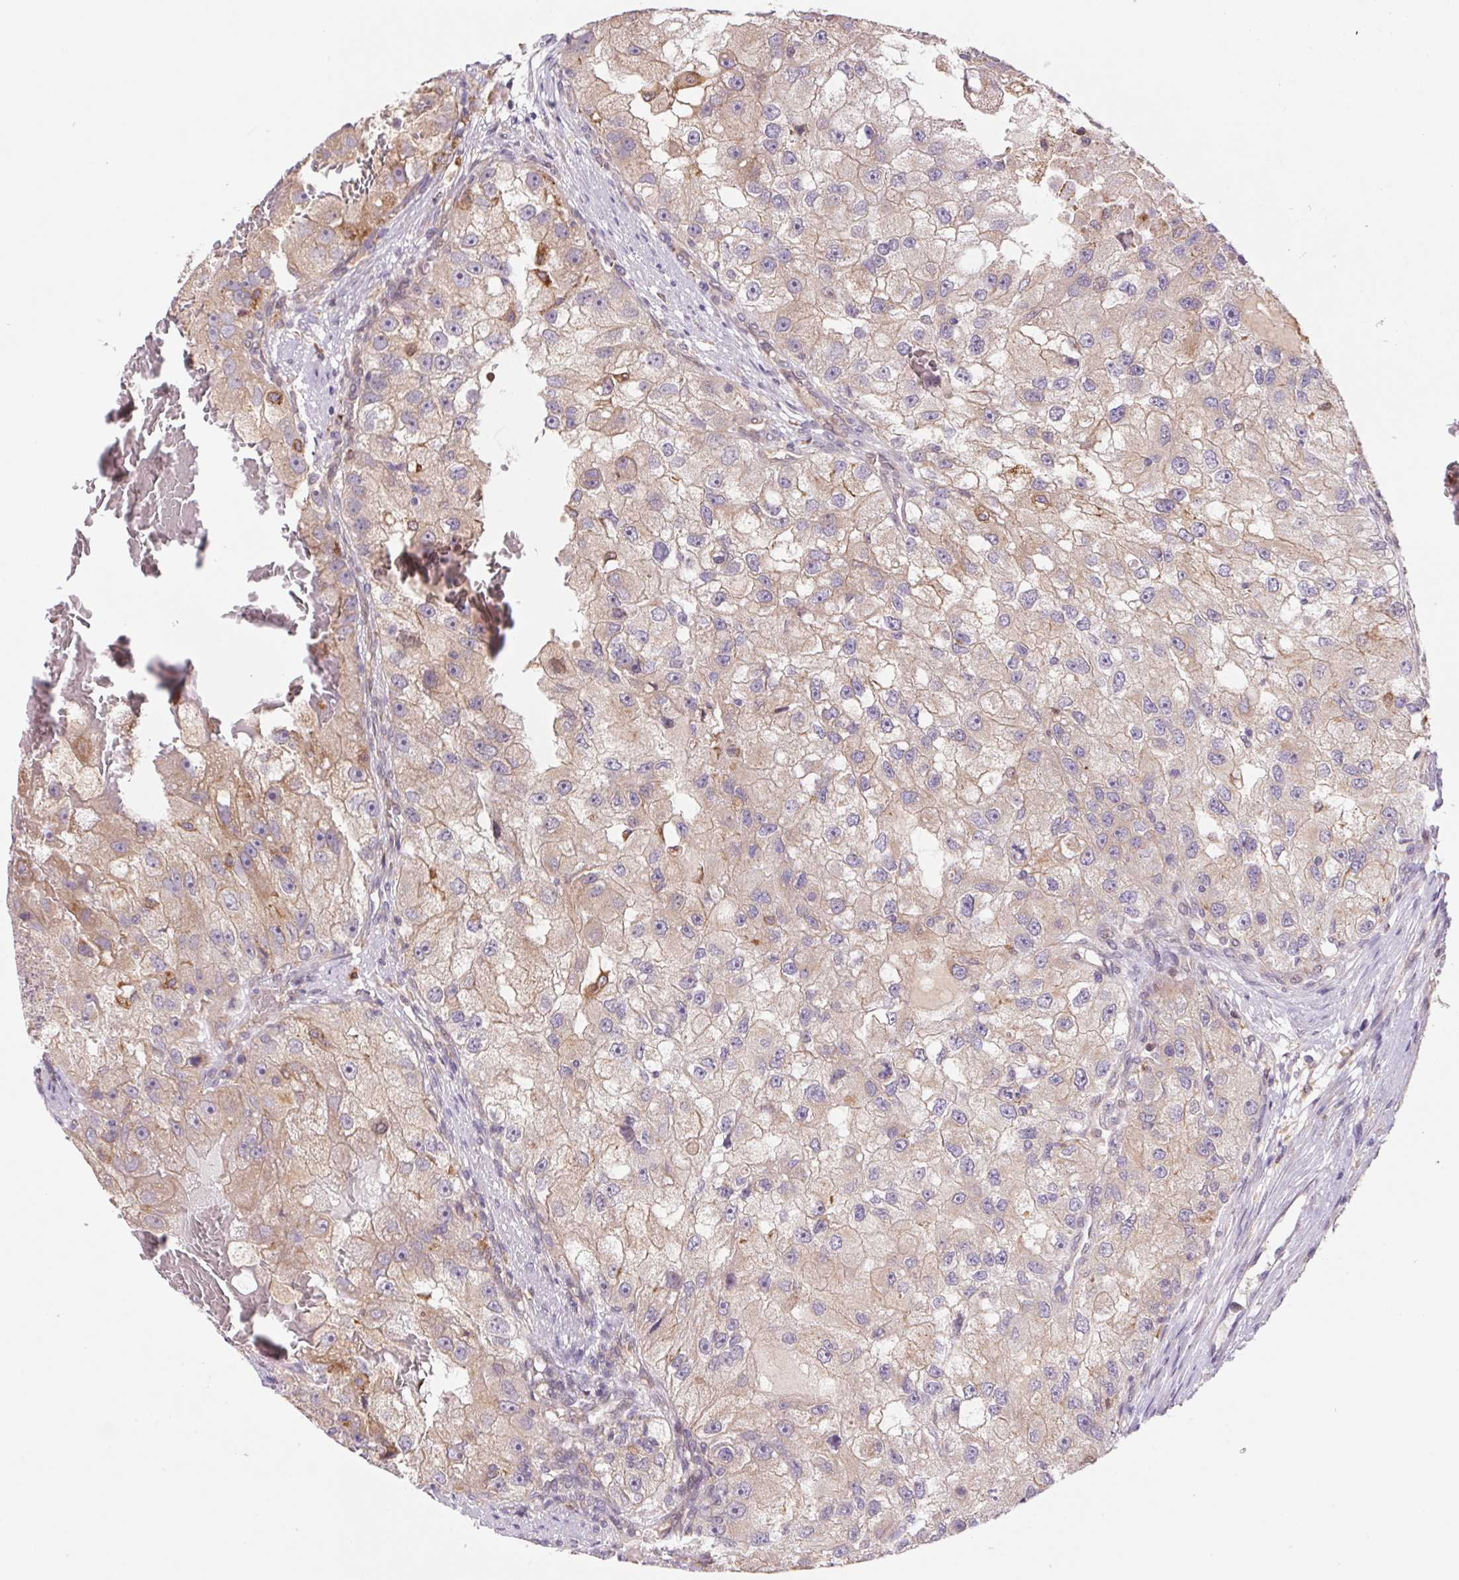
{"staining": {"intensity": "weak", "quantity": ">75%", "location": "cytoplasmic/membranous"}, "tissue": "renal cancer", "cell_type": "Tumor cells", "image_type": "cancer", "snomed": [{"axis": "morphology", "description": "Adenocarcinoma, NOS"}, {"axis": "topography", "description": "Kidney"}], "caption": "This is an image of IHC staining of adenocarcinoma (renal), which shows weak expression in the cytoplasmic/membranous of tumor cells.", "gene": "KLHL20", "patient": {"sex": "male", "age": 63}}